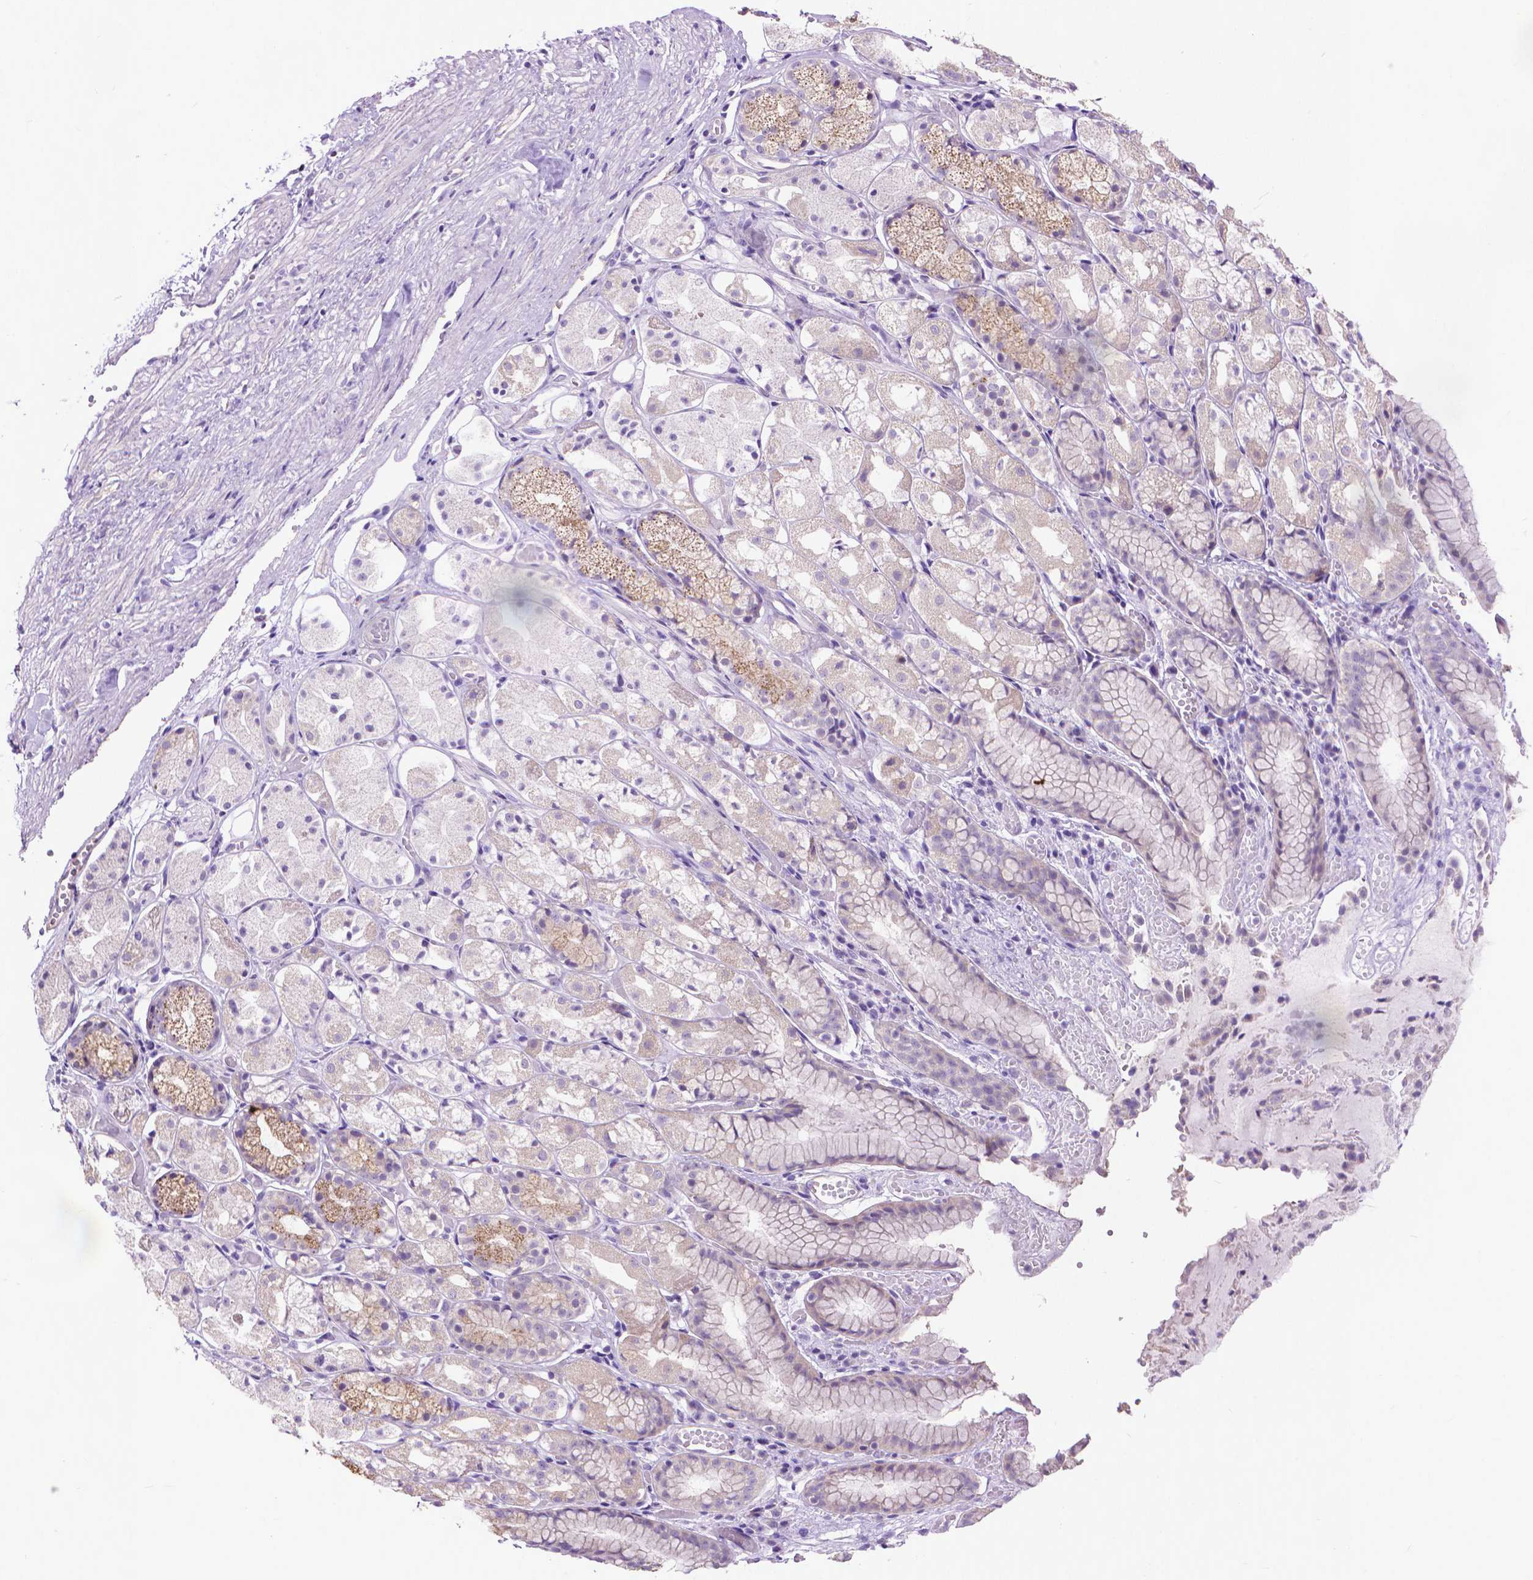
{"staining": {"intensity": "weak", "quantity": "<25%", "location": "cytoplasmic/membranous"}, "tissue": "stomach", "cell_type": "Glandular cells", "image_type": "normal", "snomed": [{"axis": "morphology", "description": "Normal tissue, NOS"}, {"axis": "topography", "description": "Stomach"}], "caption": "DAB (3,3'-diaminobenzidine) immunohistochemical staining of normal stomach shows no significant expression in glandular cells. Brightfield microscopy of IHC stained with DAB (3,3'-diaminobenzidine) (brown) and hematoxylin (blue), captured at high magnification.", "gene": "SYN1", "patient": {"sex": "male", "age": 70}}